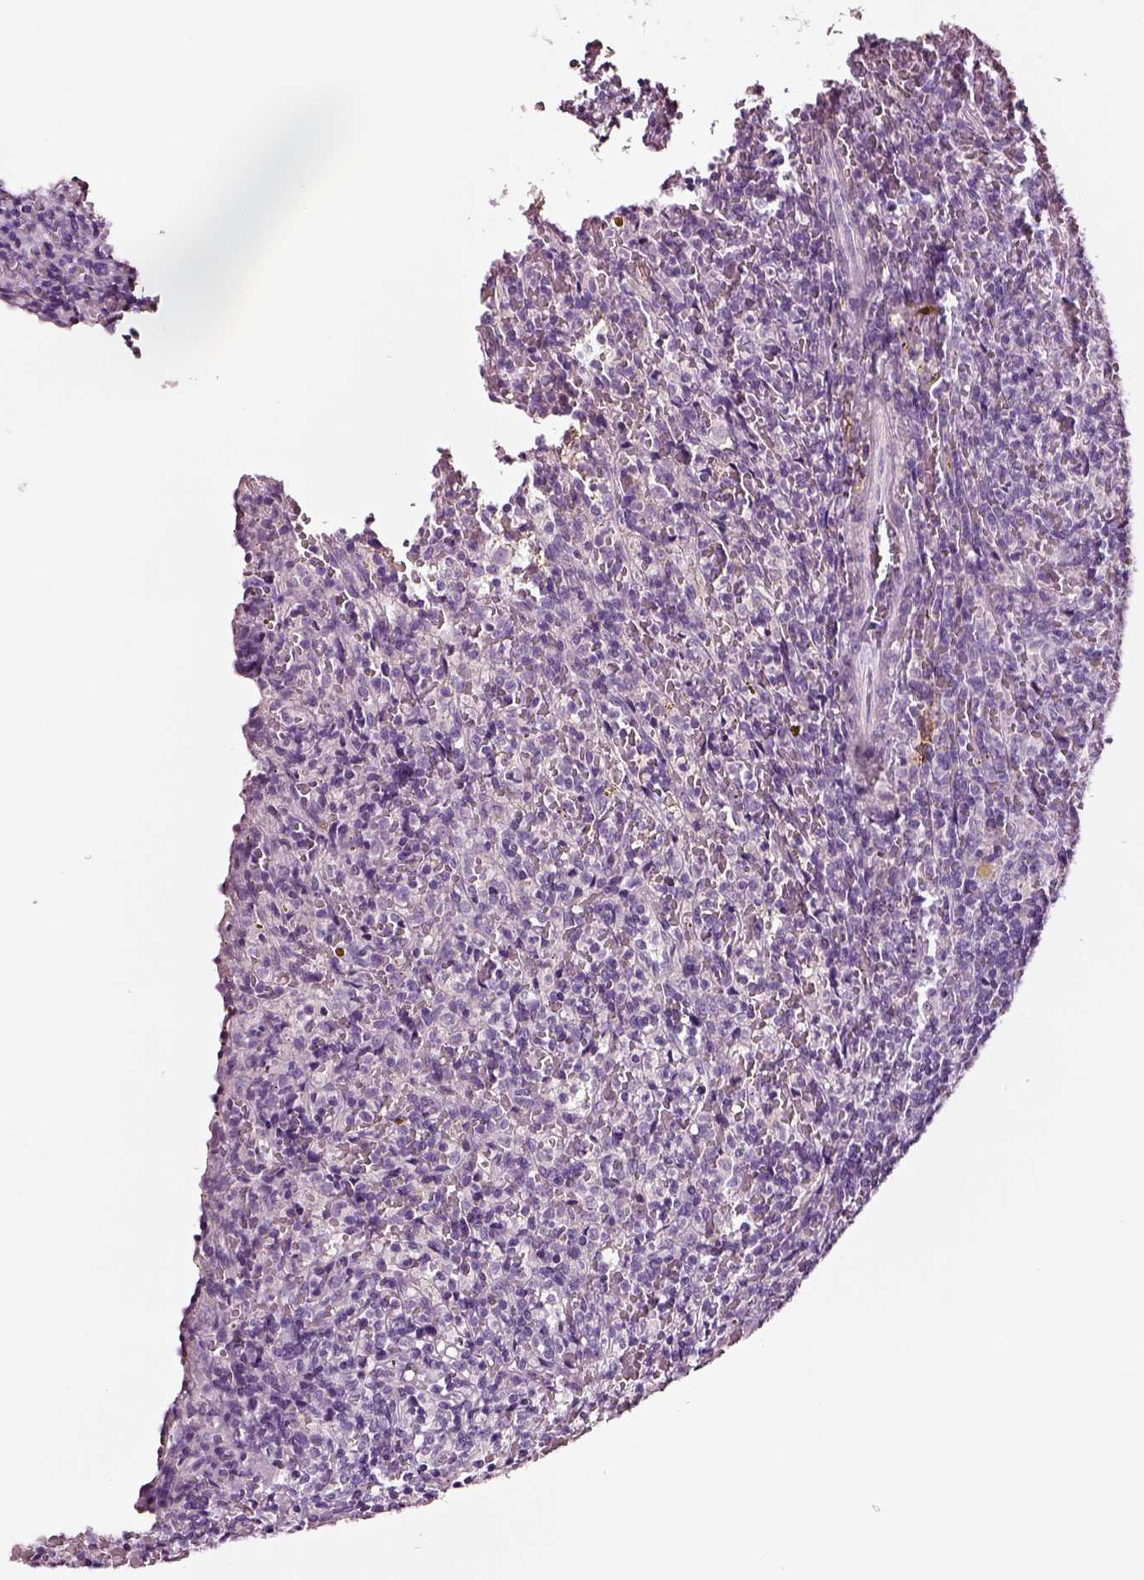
{"staining": {"intensity": "negative", "quantity": "none", "location": "none"}, "tissue": "lymphoma", "cell_type": "Tumor cells", "image_type": "cancer", "snomed": [{"axis": "morphology", "description": "Malignant lymphoma, non-Hodgkin's type, Low grade"}, {"axis": "topography", "description": "Spleen"}], "caption": "This image is of low-grade malignant lymphoma, non-Hodgkin's type stained with immunohistochemistry to label a protein in brown with the nuclei are counter-stained blue. There is no positivity in tumor cells. The staining is performed using DAB brown chromogen with nuclei counter-stained in using hematoxylin.", "gene": "DPEP1", "patient": {"sex": "female", "age": 70}}